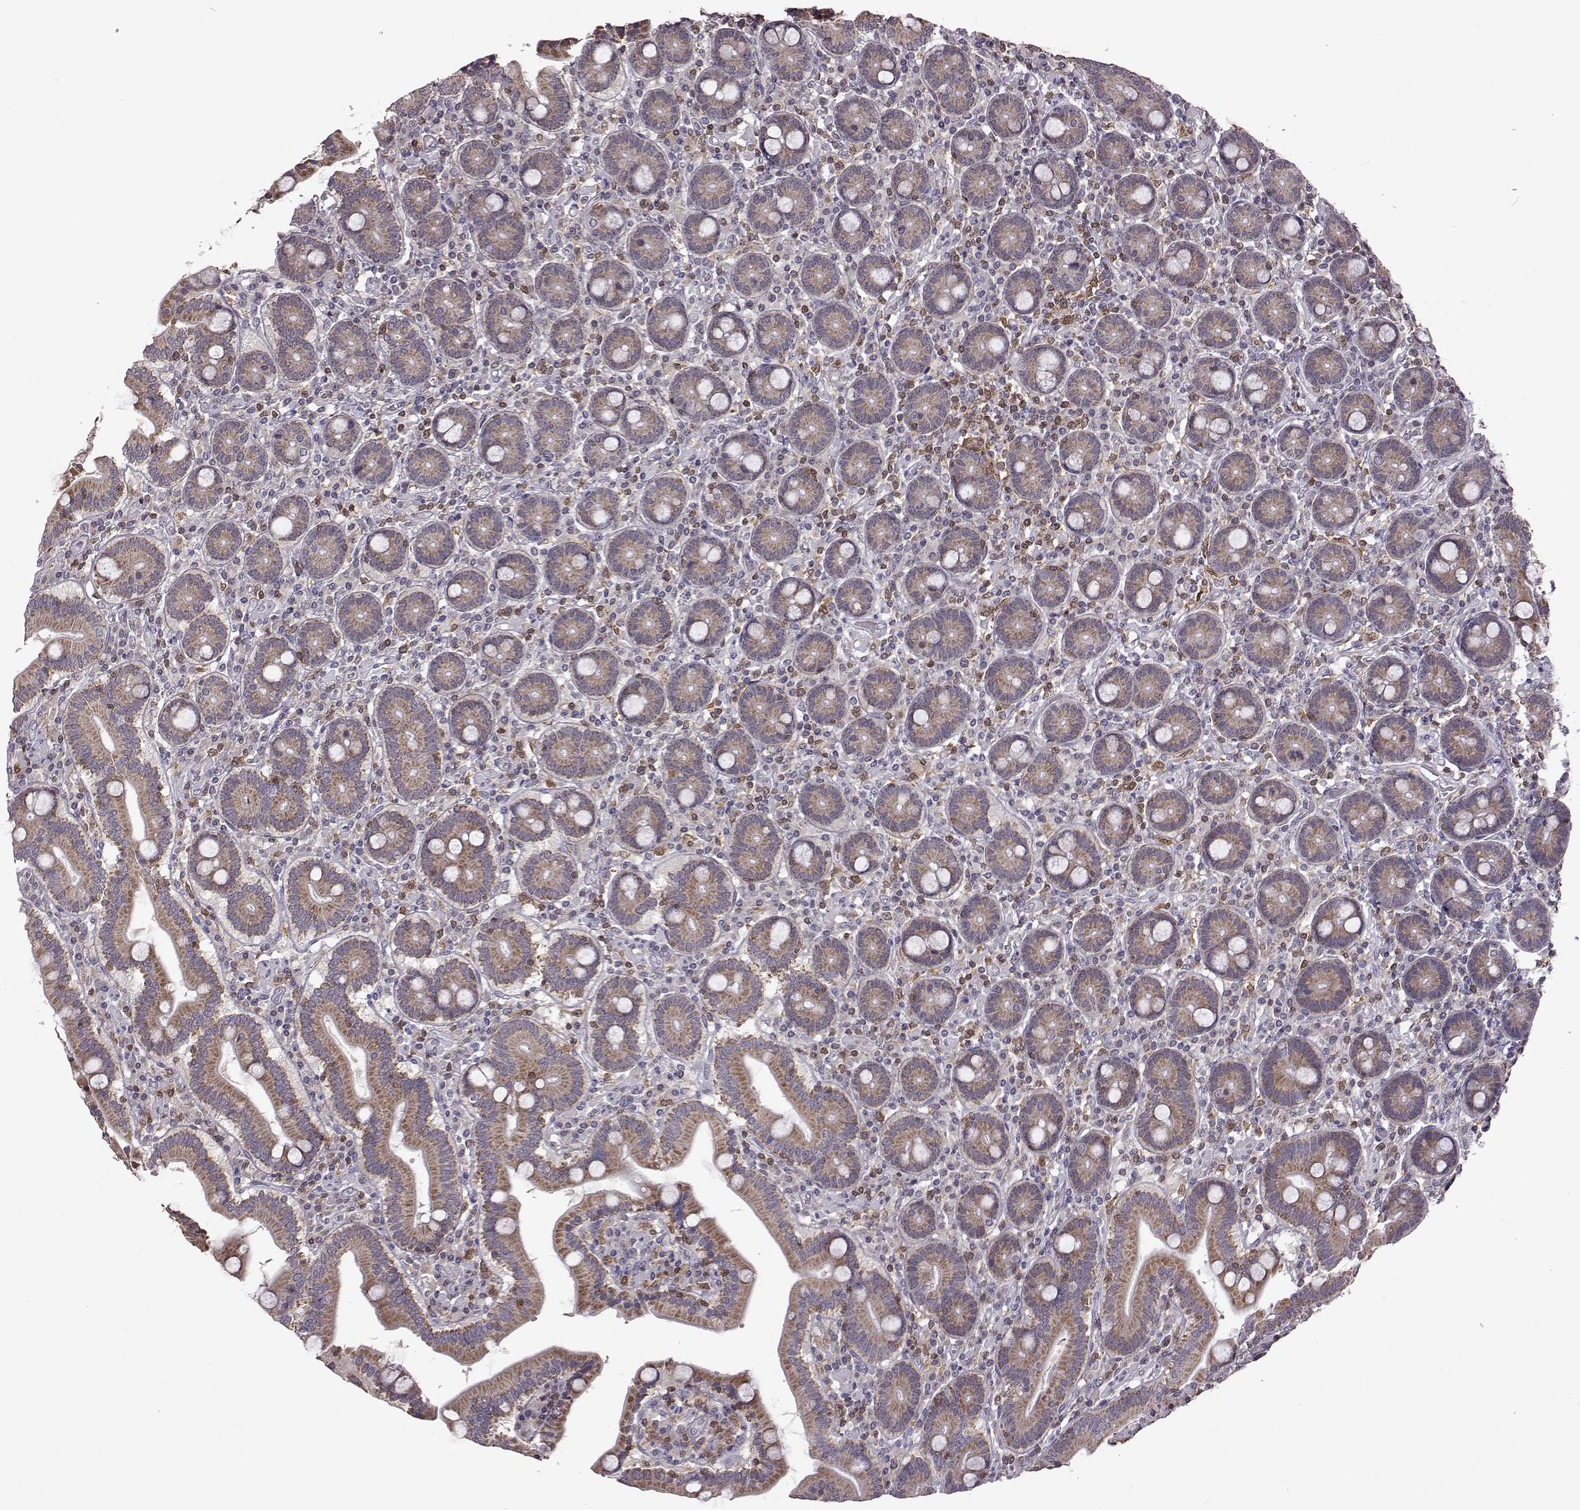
{"staining": {"intensity": "moderate", "quantity": ">75%", "location": "cytoplasmic/membranous"}, "tissue": "duodenum", "cell_type": "Glandular cells", "image_type": "normal", "snomed": [{"axis": "morphology", "description": "Normal tissue, NOS"}, {"axis": "topography", "description": "Duodenum"}], "caption": "IHC micrograph of normal human duodenum stained for a protein (brown), which demonstrates medium levels of moderate cytoplasmic/membranous staining in approximately >75% of glandular cells.", "gene": "DOK2", "patient": {"sex": "female", "age": 62}}